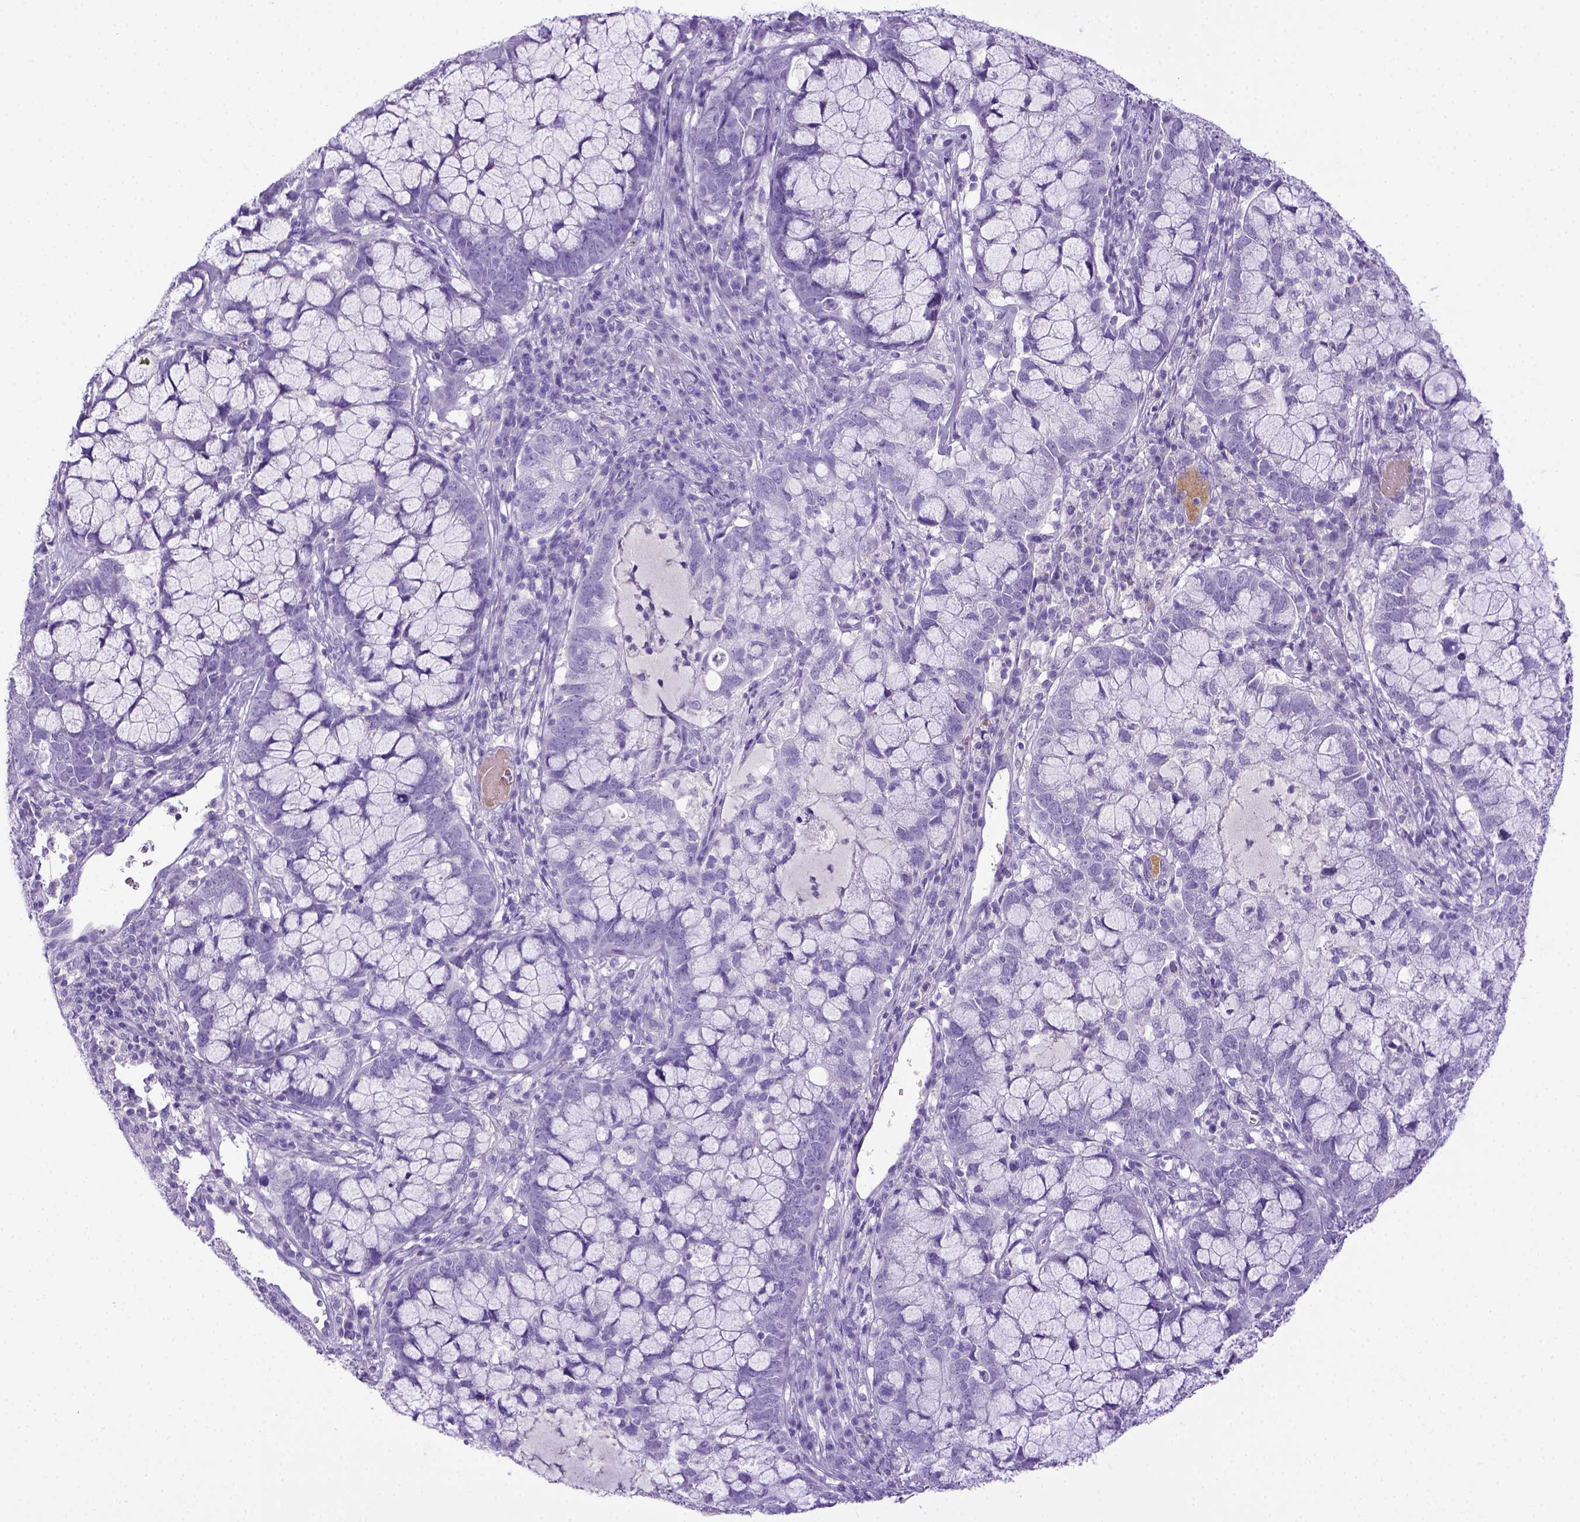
{"staining": {"intensity": "negative", "quantity": "none", "location": "none"}, "tissue": "cervical cancer", "cell_type": "Tumor cells", "image_type": "cancer", "snomed": [{"axis": "morphology", "description": "Adenocarcinoma, NOS"}, {"axis": "topography", "description": "Cervix"}], "caption": "Protein analysis of cervical adenocarcinoma exhibits no significant positivity in tumor cells.", "gene": "ITIH4", "patient": {"sex": "female", "age": 40}}